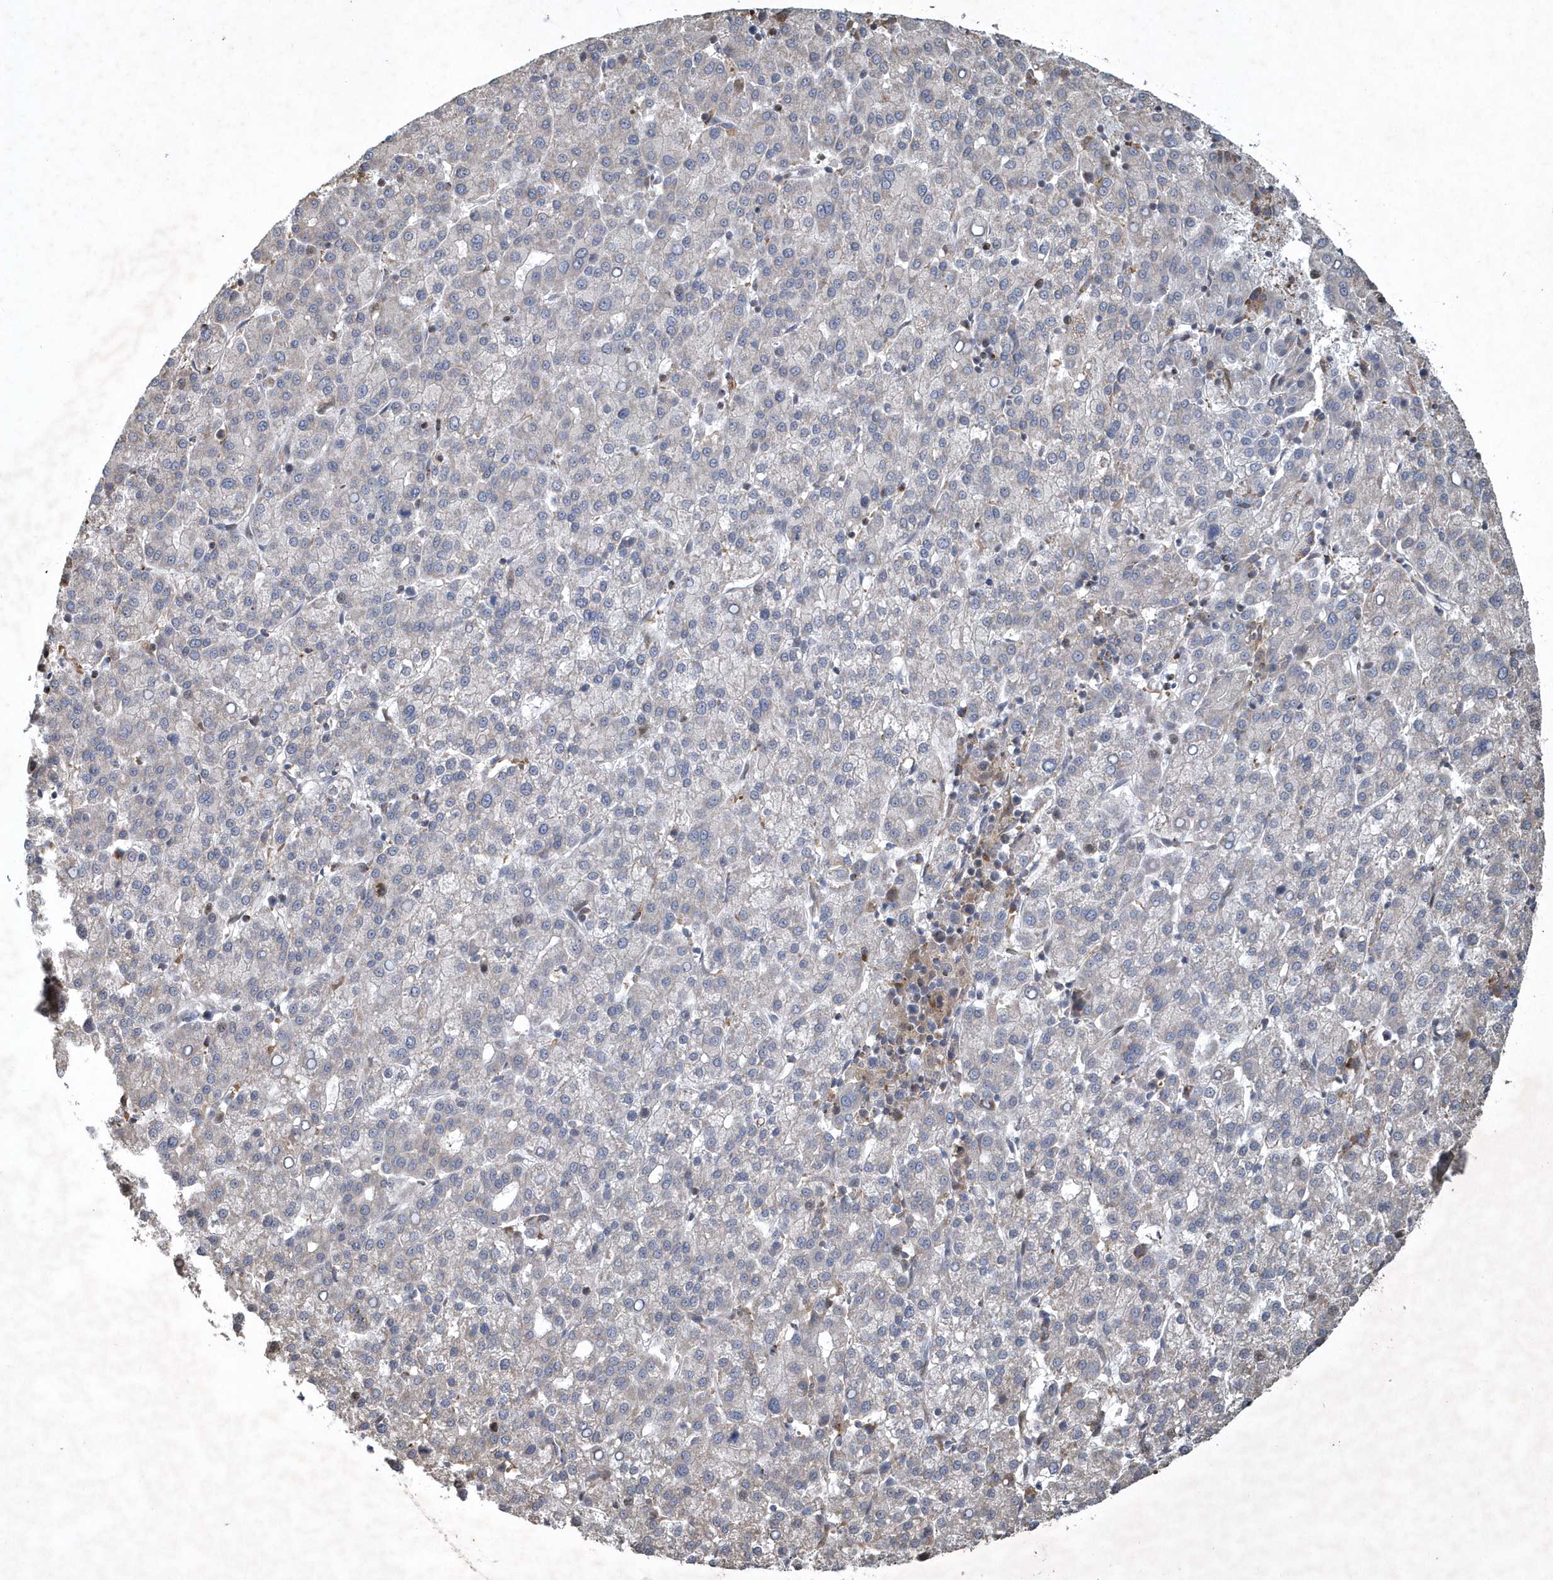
{"staining": {"intensity": "negative", "quantity": "none", "location": "none"}, "tissue": "liver cancer", "cell_type": "Tumor cells", "image_type": "cancer", "snomed": [{"axis": "morphology", "description": "Carcinoma, Hepatocellular, NOS"}, {"axis": "topography", "description": "Liver"}], "caption": "A photomicrograph of hepatocellular carcinoma (liver) stained for a protein shows no brown staining in tumor cells.", "gene": "N4BP2", "patient": {"sex": "female", "age": 58}}